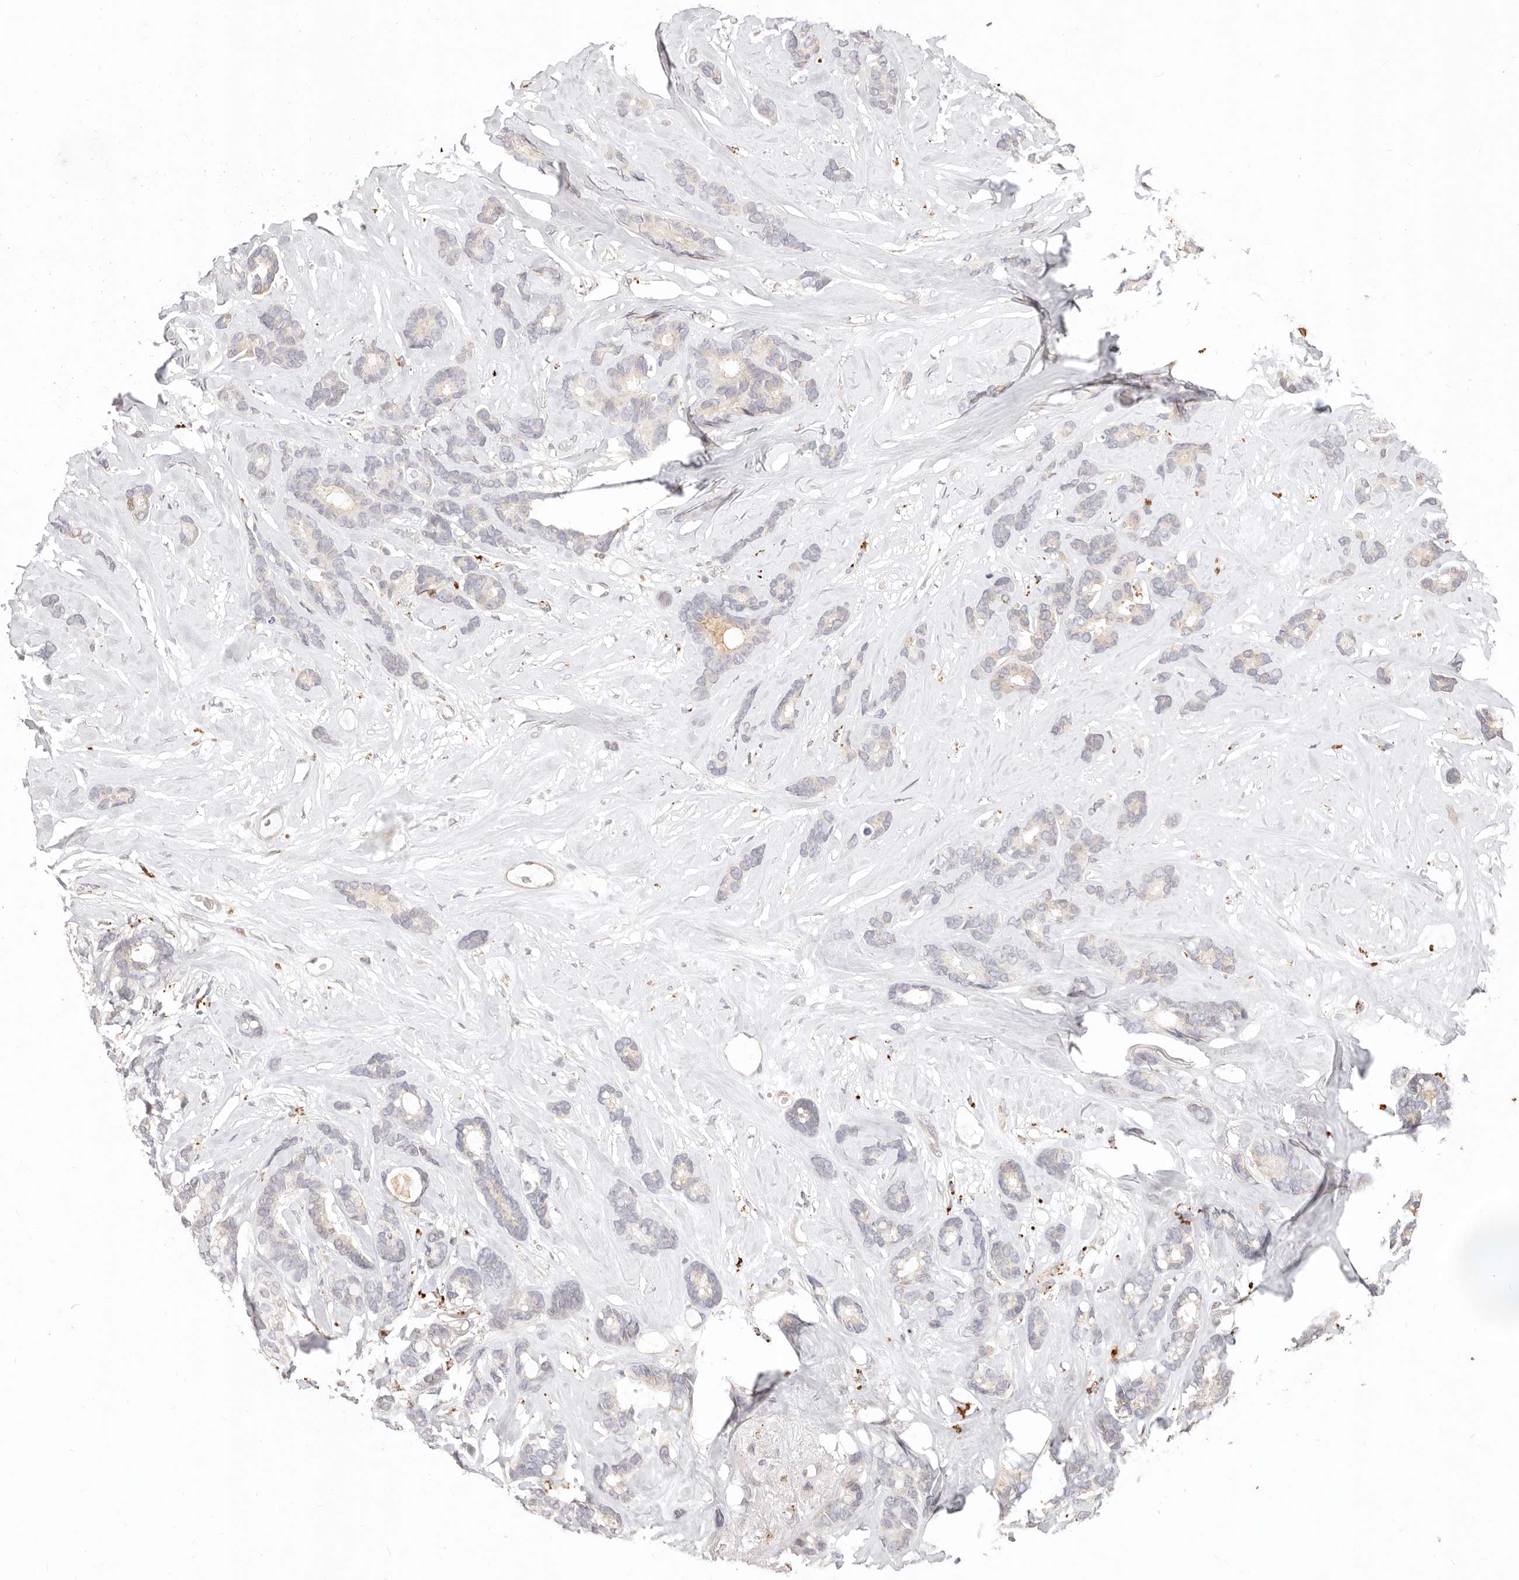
{"staining": {"intensity": "negative", "quantity": "none", "location": "none"}, "tissue": "breast cancer", "cell_type": "Tumor cells", "image_type": "cancer", "snomed": [{"axis": "morphology", "description": "Duct carcinoma"}, {"axis": "topography", "description": "Breast"}], "caption": "This photomicrograph is of breast invasive ductal carcinoma stained with immunohistochemistry to label a protein in brown with the nuclei are counter-stained blue. There is no positivity in tumor cells. (DAB immunohistochemistry, high magnification).", "gene": "KIF9", "patient": {"sex": "female", "age": 87}}